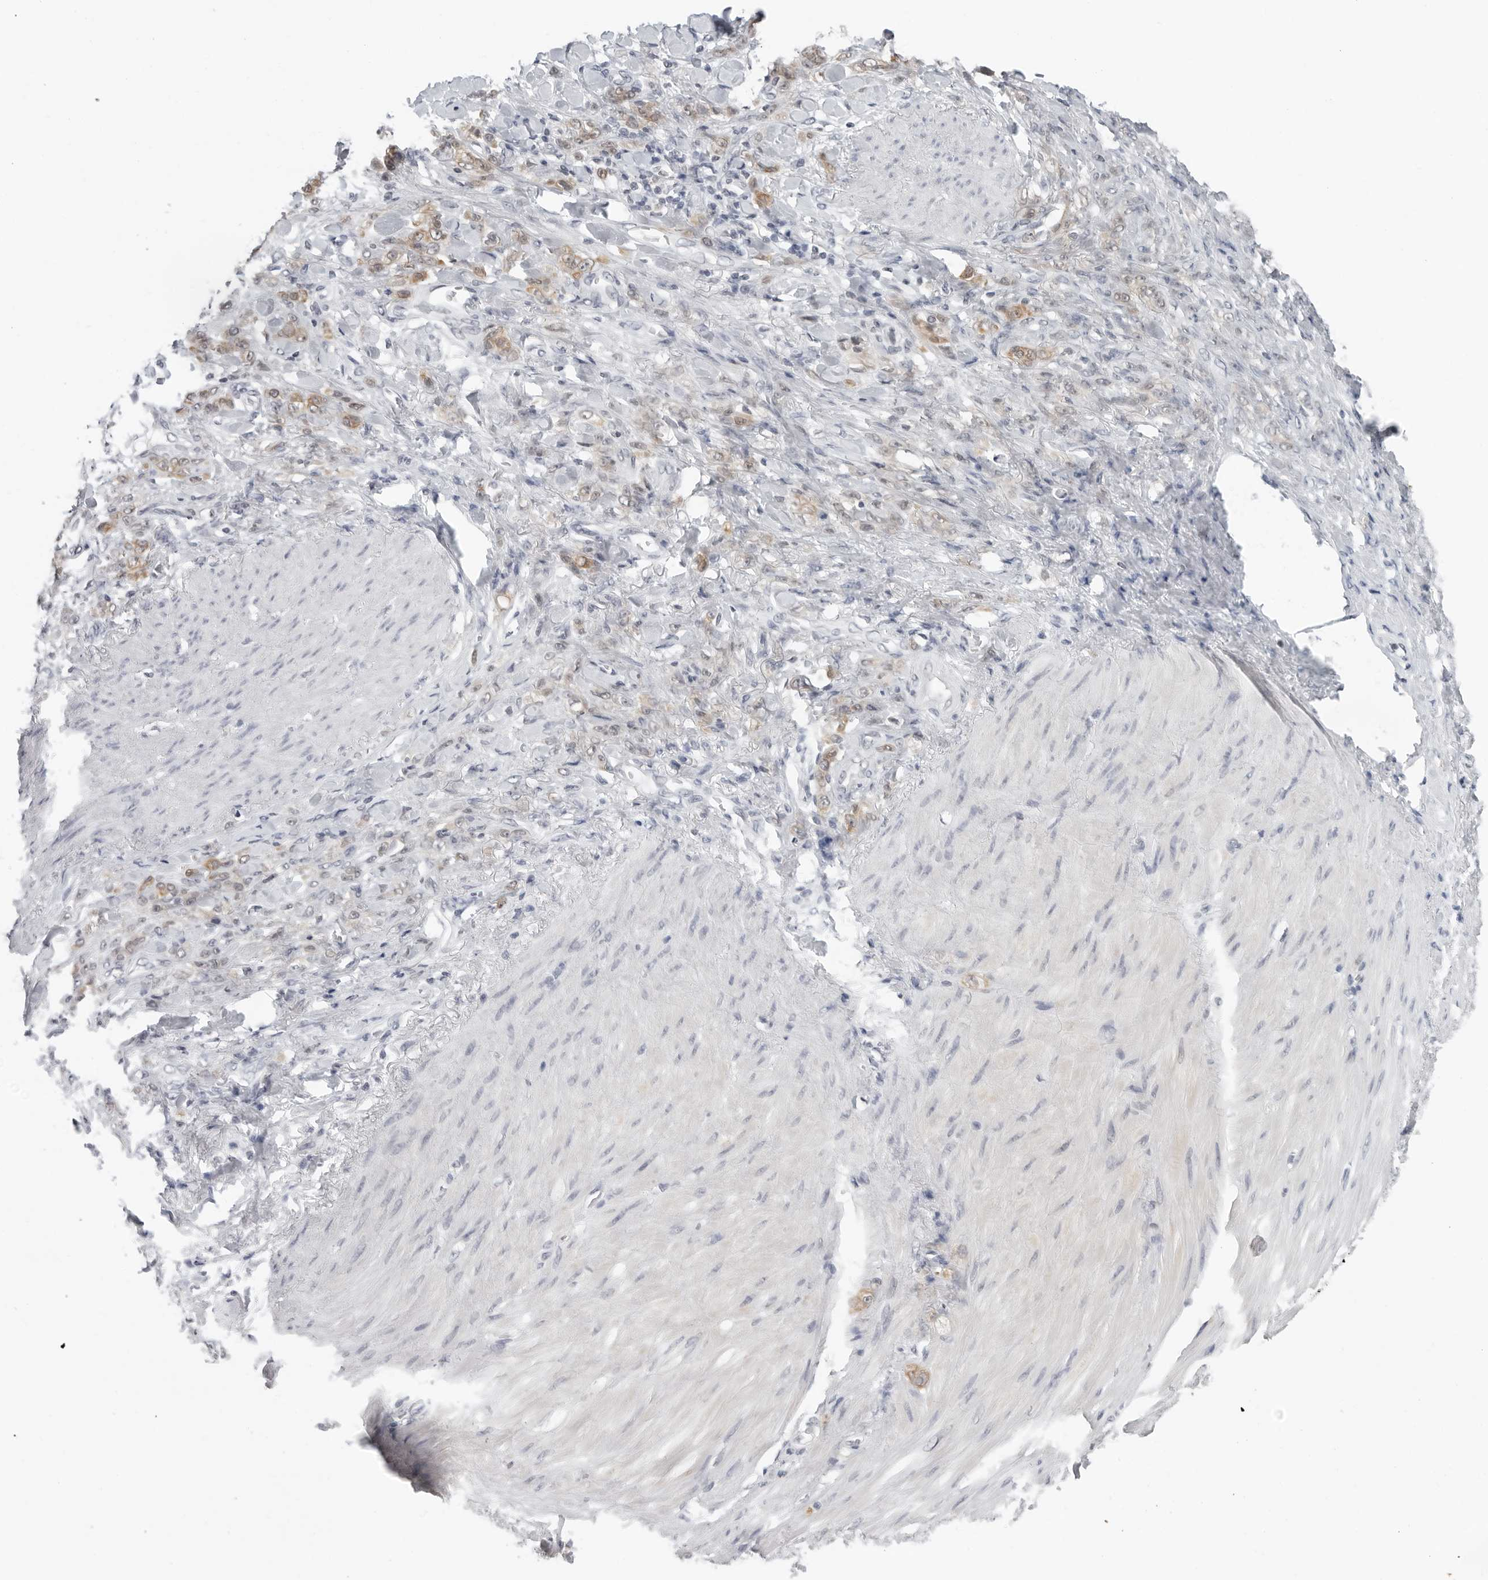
{"staining": {"intensity": "moderate", "quantity": "25%-75%", "location": "cytoplasmic/membranous"}, "tissue": "stomach cancer", "cell_type": "Tumor cells", "image_type": "cancer", "snomed": [{"axis": "morphology", "description": "Normal tissue, NOS"}, {"axis": "morphology", "description": "Adenocarcinoma, NOS"}, {"axis": "topography", "description": "Stomach"}], "caption": "This image demonstrates IHC staining of stomach adenocarcinoma, with medium moderate cytoplasmic/membranous staining in about 25%-75% of tumor cells.", "gene": "FLG2", "patient": {"sex": "male", "age": 82}}